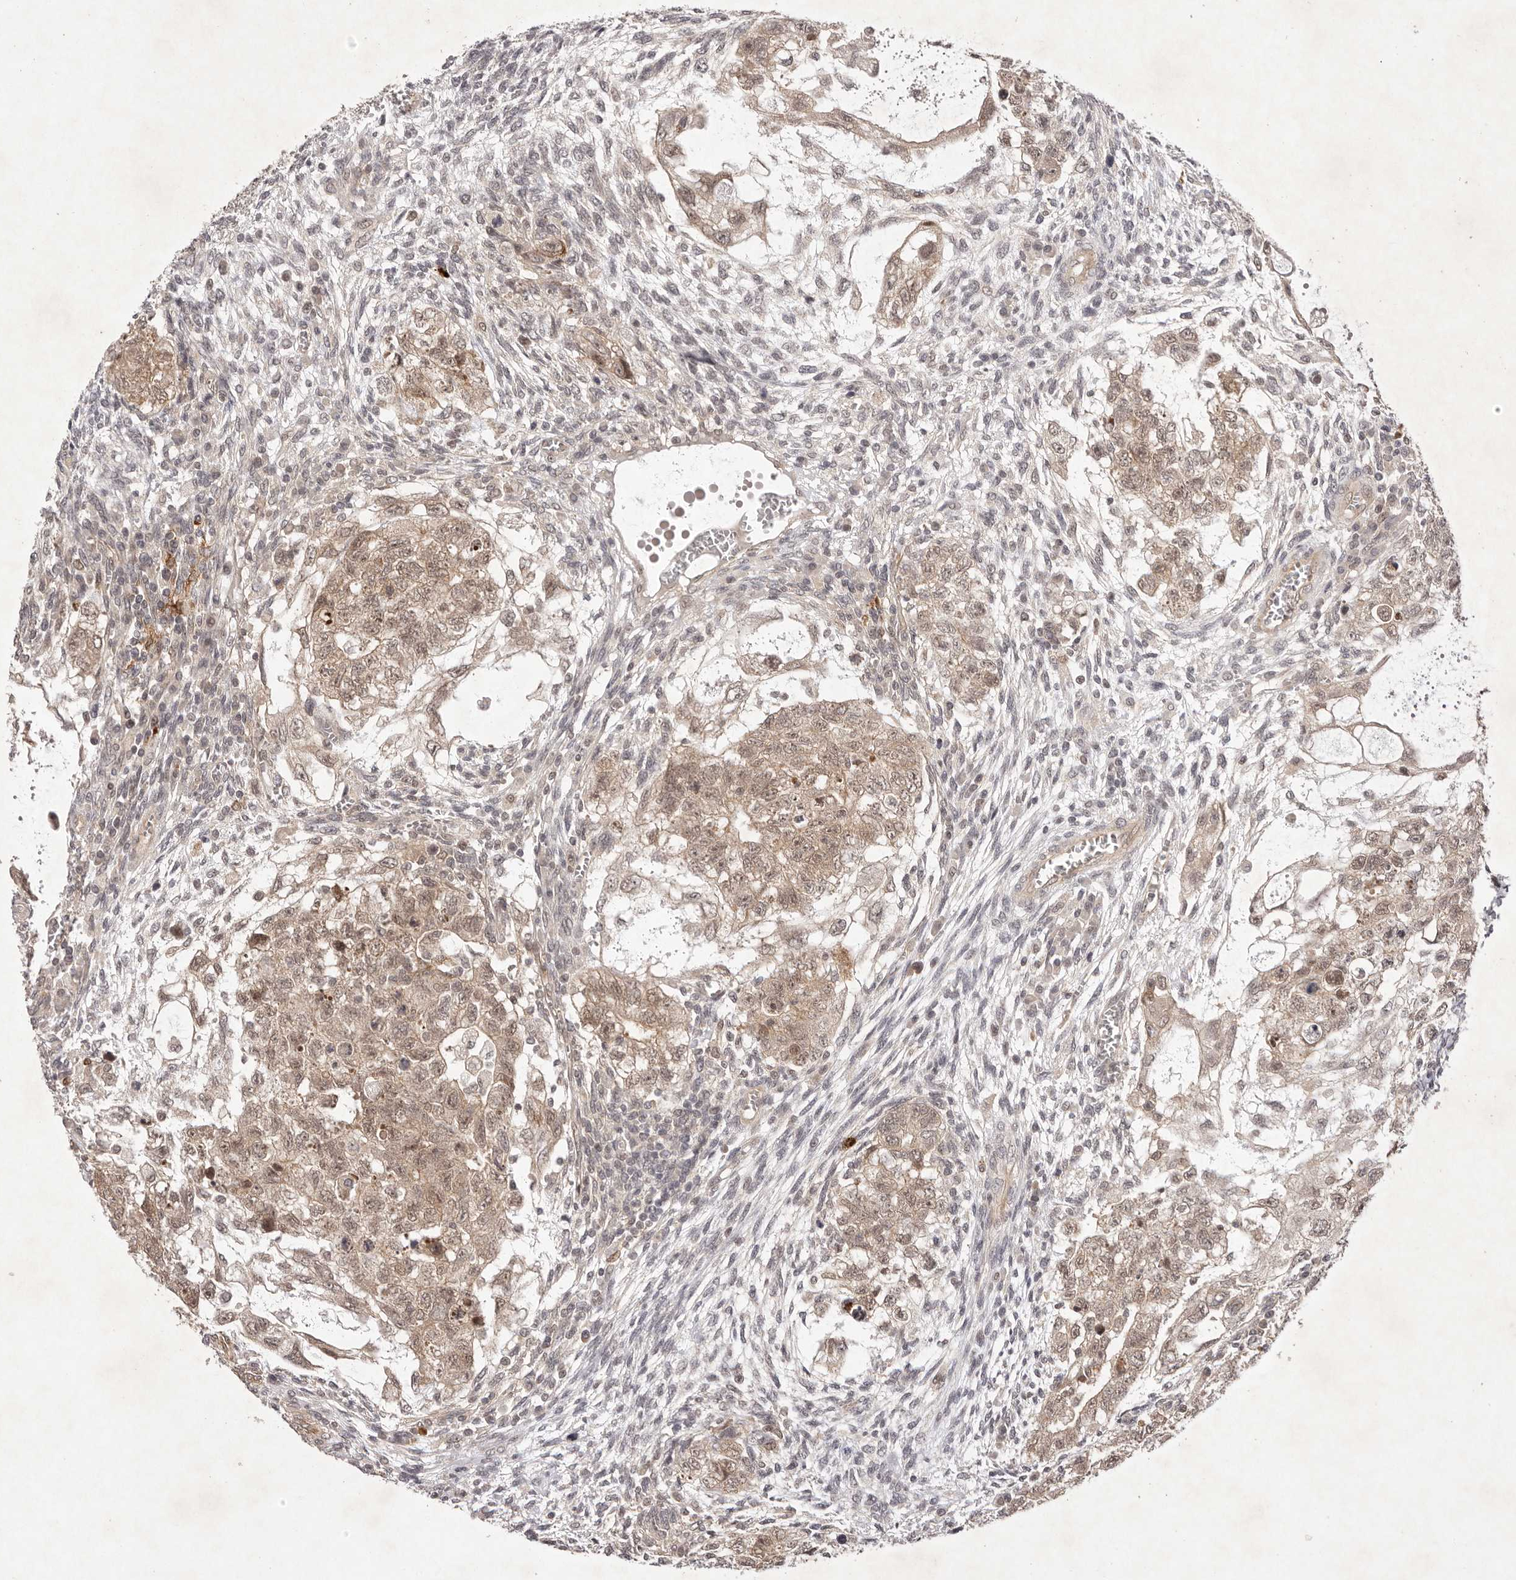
{"staining": {"intensity": "weak", "quantity": ">75%", "location": "cytoplasmic/membranous,nuclear"}, "tissue": "testis cancer", "cell_type": "Tumor cells", "image_type": "cancer", "snomed": [{"axis": "morphology", "description": "Carcinoma, Embryonal, NOS"}, {"axis": "topography", "description": "Testis"}], "caption": "Immunohistochemical staining of testis cancer (embryonal carcinoma) displays low levels of weak cytoplasmic/membranous and nuclear protein positivity in approximately >75% of tumor cells.", "gene": "BUD31", "patient": {"sex": "male", "age": 37}}